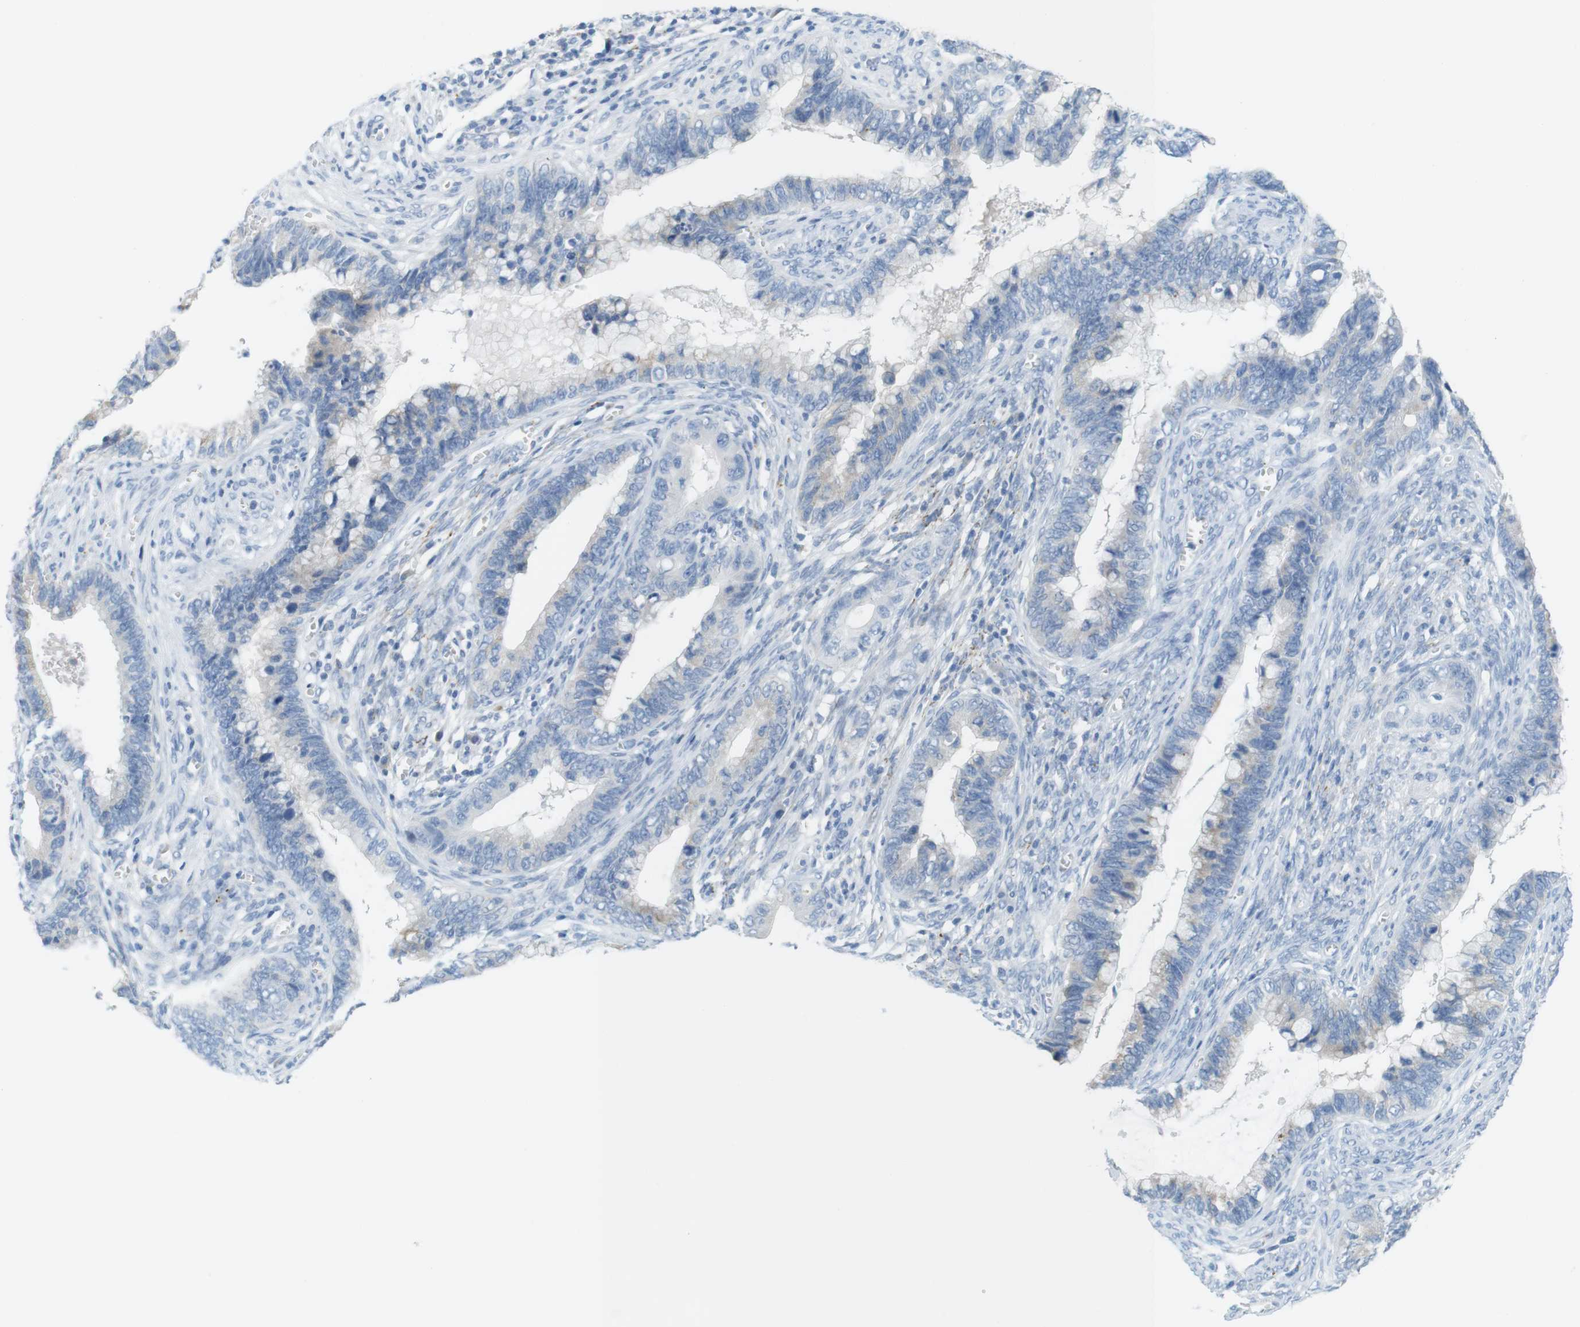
{"staining": {"intensity": "negative", "quantity": "none", "location": "none"}, "tissue": "cervical cancer", "cell_type": "Tumor cells", "image_type": "cancer", "snomed": [{"axis": "morphology", "description": "Adenocarcinoma, NOS"}, {"axis": "topography", "description": "Cervix"}], "caption": "Immunohistochemistry (IHC) micrograph of neoplastic tissue: cervical cancer (adenocarcinoma) stained with DAB (3,3'-diaminobenzidine) reveals no significant protein staining in tumor cells.", "gene": "YIPF1", "patient": {"sex": "female", "age": 44}}